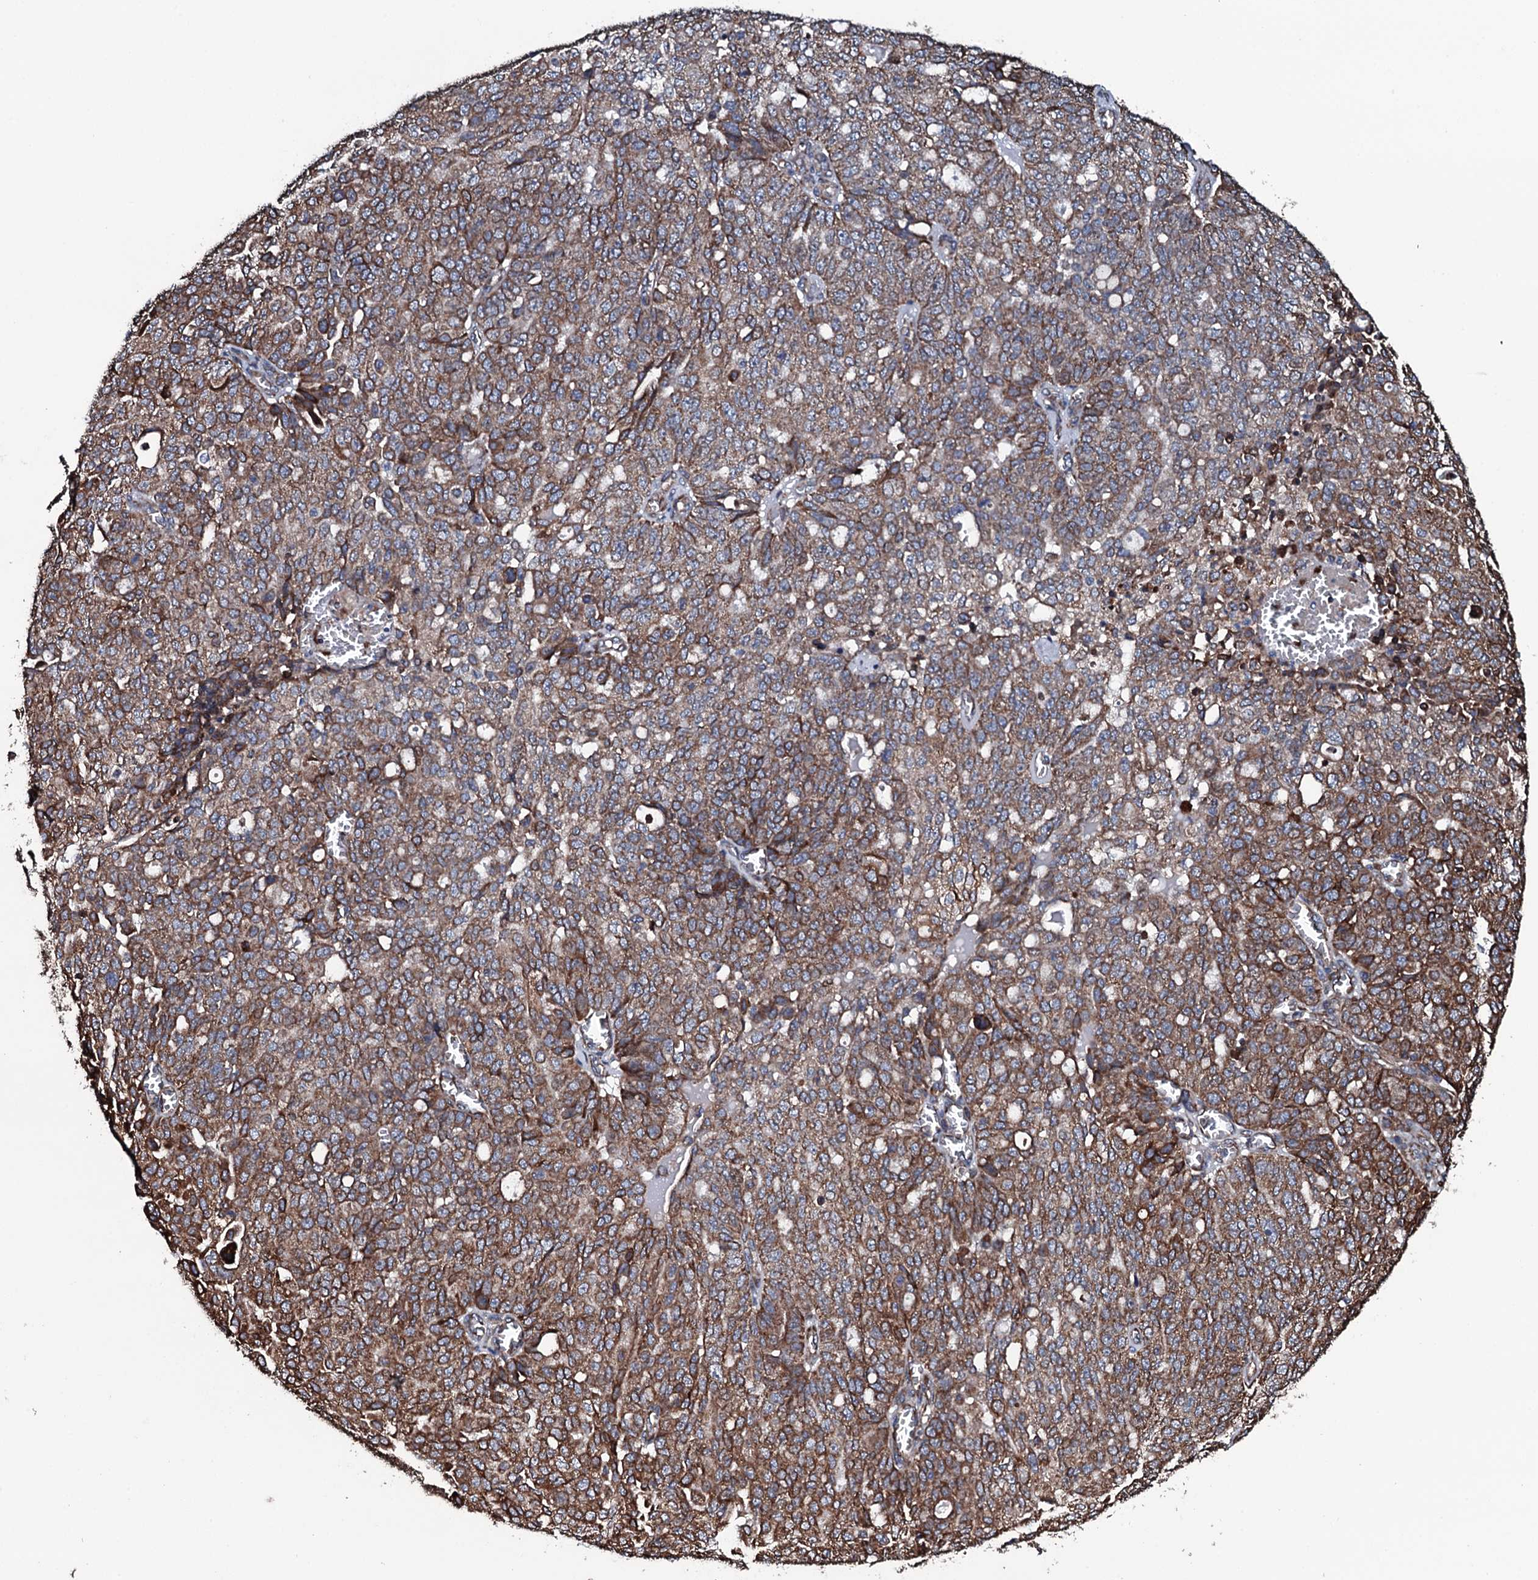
{"staining": {"intensity": "moderate", "quantity": ">75%", "location": "cytoplasmic/membranous"}, "tissue": "ovarian cancer", "cell_type": "Tumor cells", "image_type": "cancer", "snomed": [{"axis": "morphology", "description": "Cystadenocarcinoma, serous, NOS"}, {"axis": "topography", "description": "Soft tissue"}, {"axis": "topography", "description": "Ovary"}], "caption": "Ovarian serous cystadenocarcinoma stained with immunohistochemistry (IHC) demonstrates moderate cytoplasmic/membranous positivity in about >75% of tumor cells.", "gene": "RAB12", "patient": {"sex": "female", "age": 57}}